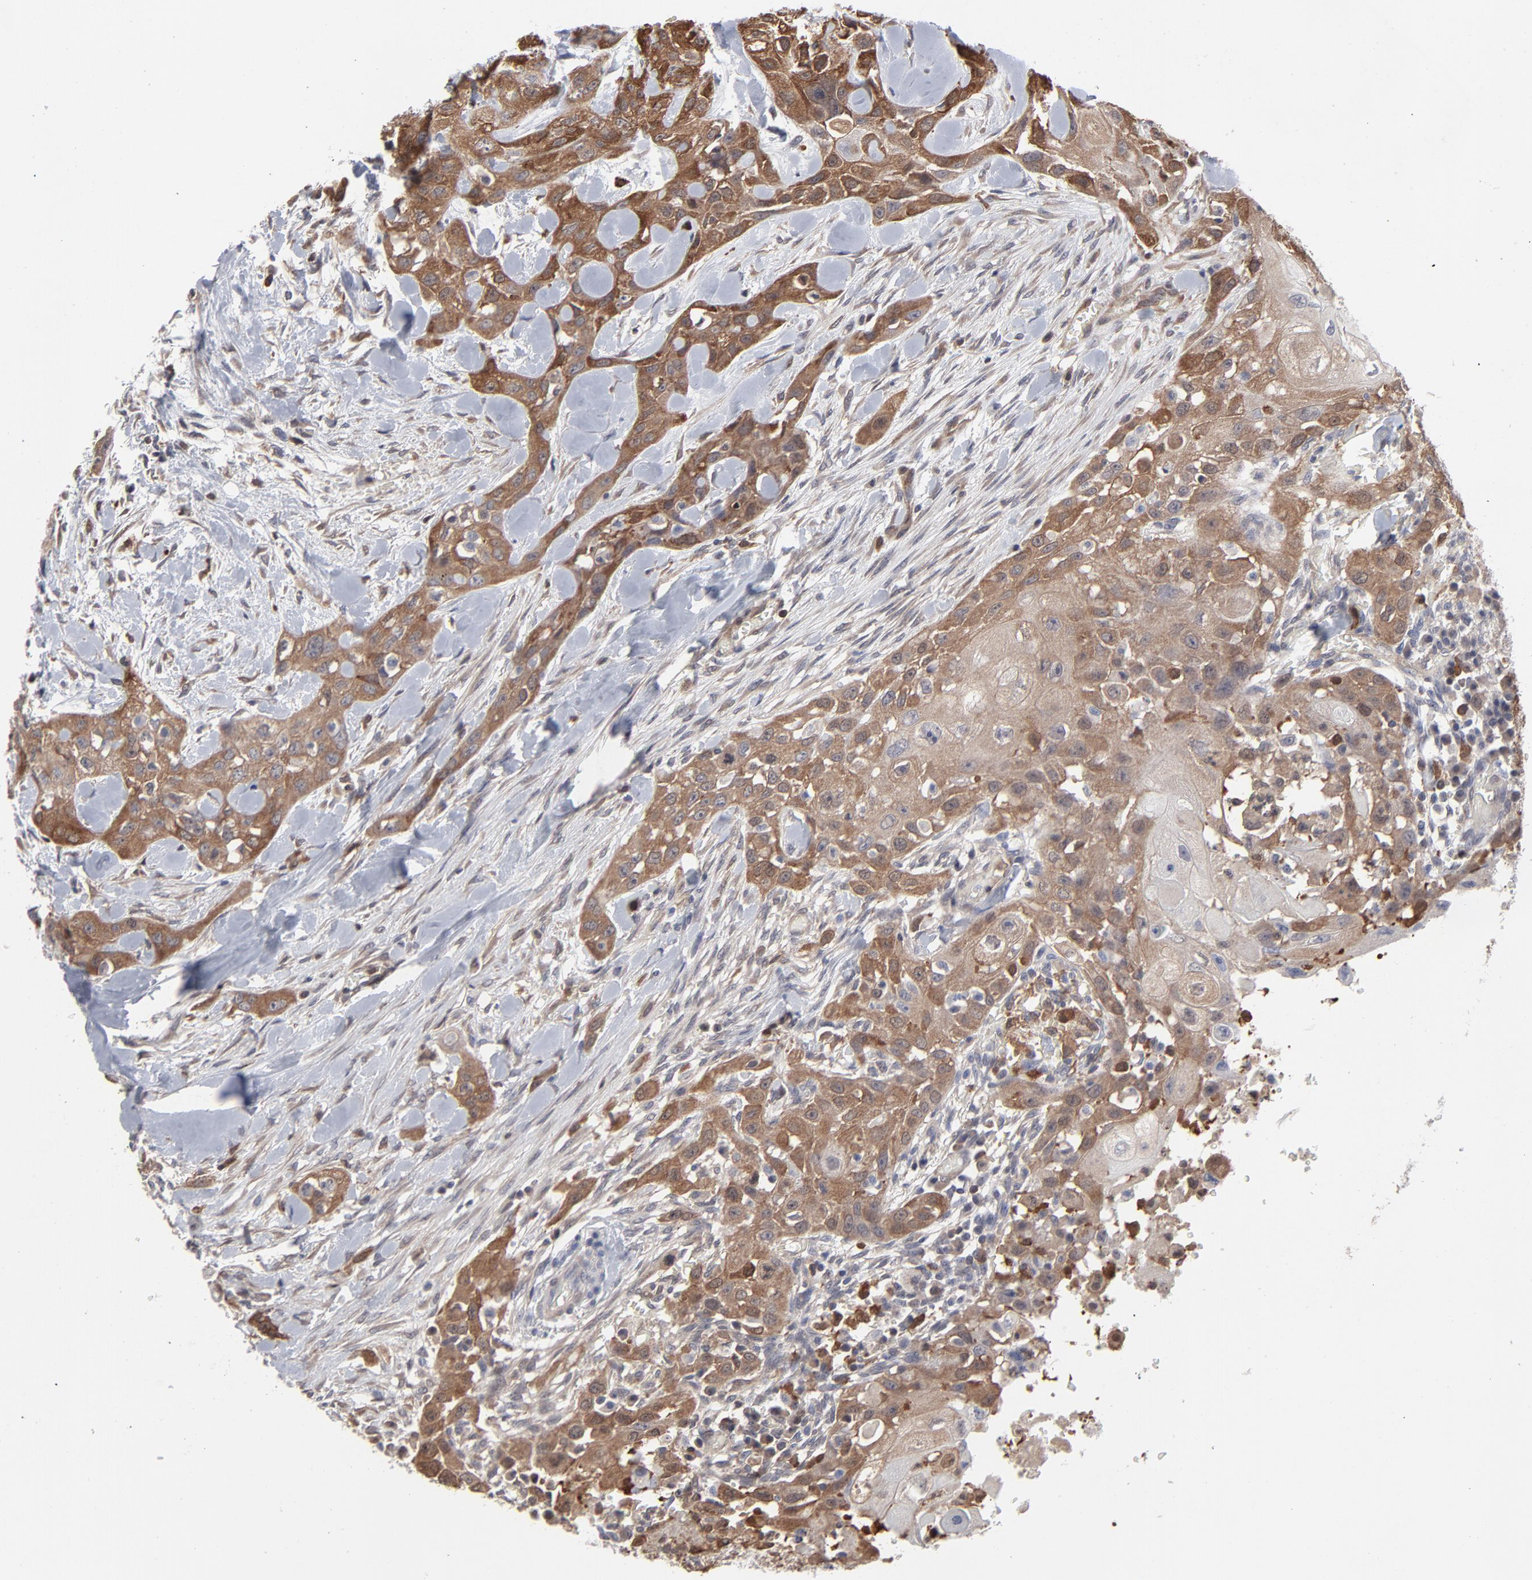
{"staining": {"intensity": "strong", "quantity": ">75%", "location": "cytoplasmic/membranous"}, "tissue": "head and neck cancer", "cell_type": "Tumor cells", "image_type": "cancer", "snomed": [{"axis": "morphology", "description": "Neoplasm, malignant, NOS"}, {"axis": "topography", "description": "Salivary gland"}, {"axis": "topography", "description": "Head-Neck"}], "caption": "Immunohistochemistry histopathology image of human head and neck cancer (neoplasm (malignant)) stained for a protein (brown), which reveals high levels of strong cytoplasmic/membranous positivity in approximately >75% of tumor cells.", "gene": "MAP2K1", "patient": {"sex": "male", "age": 43}}